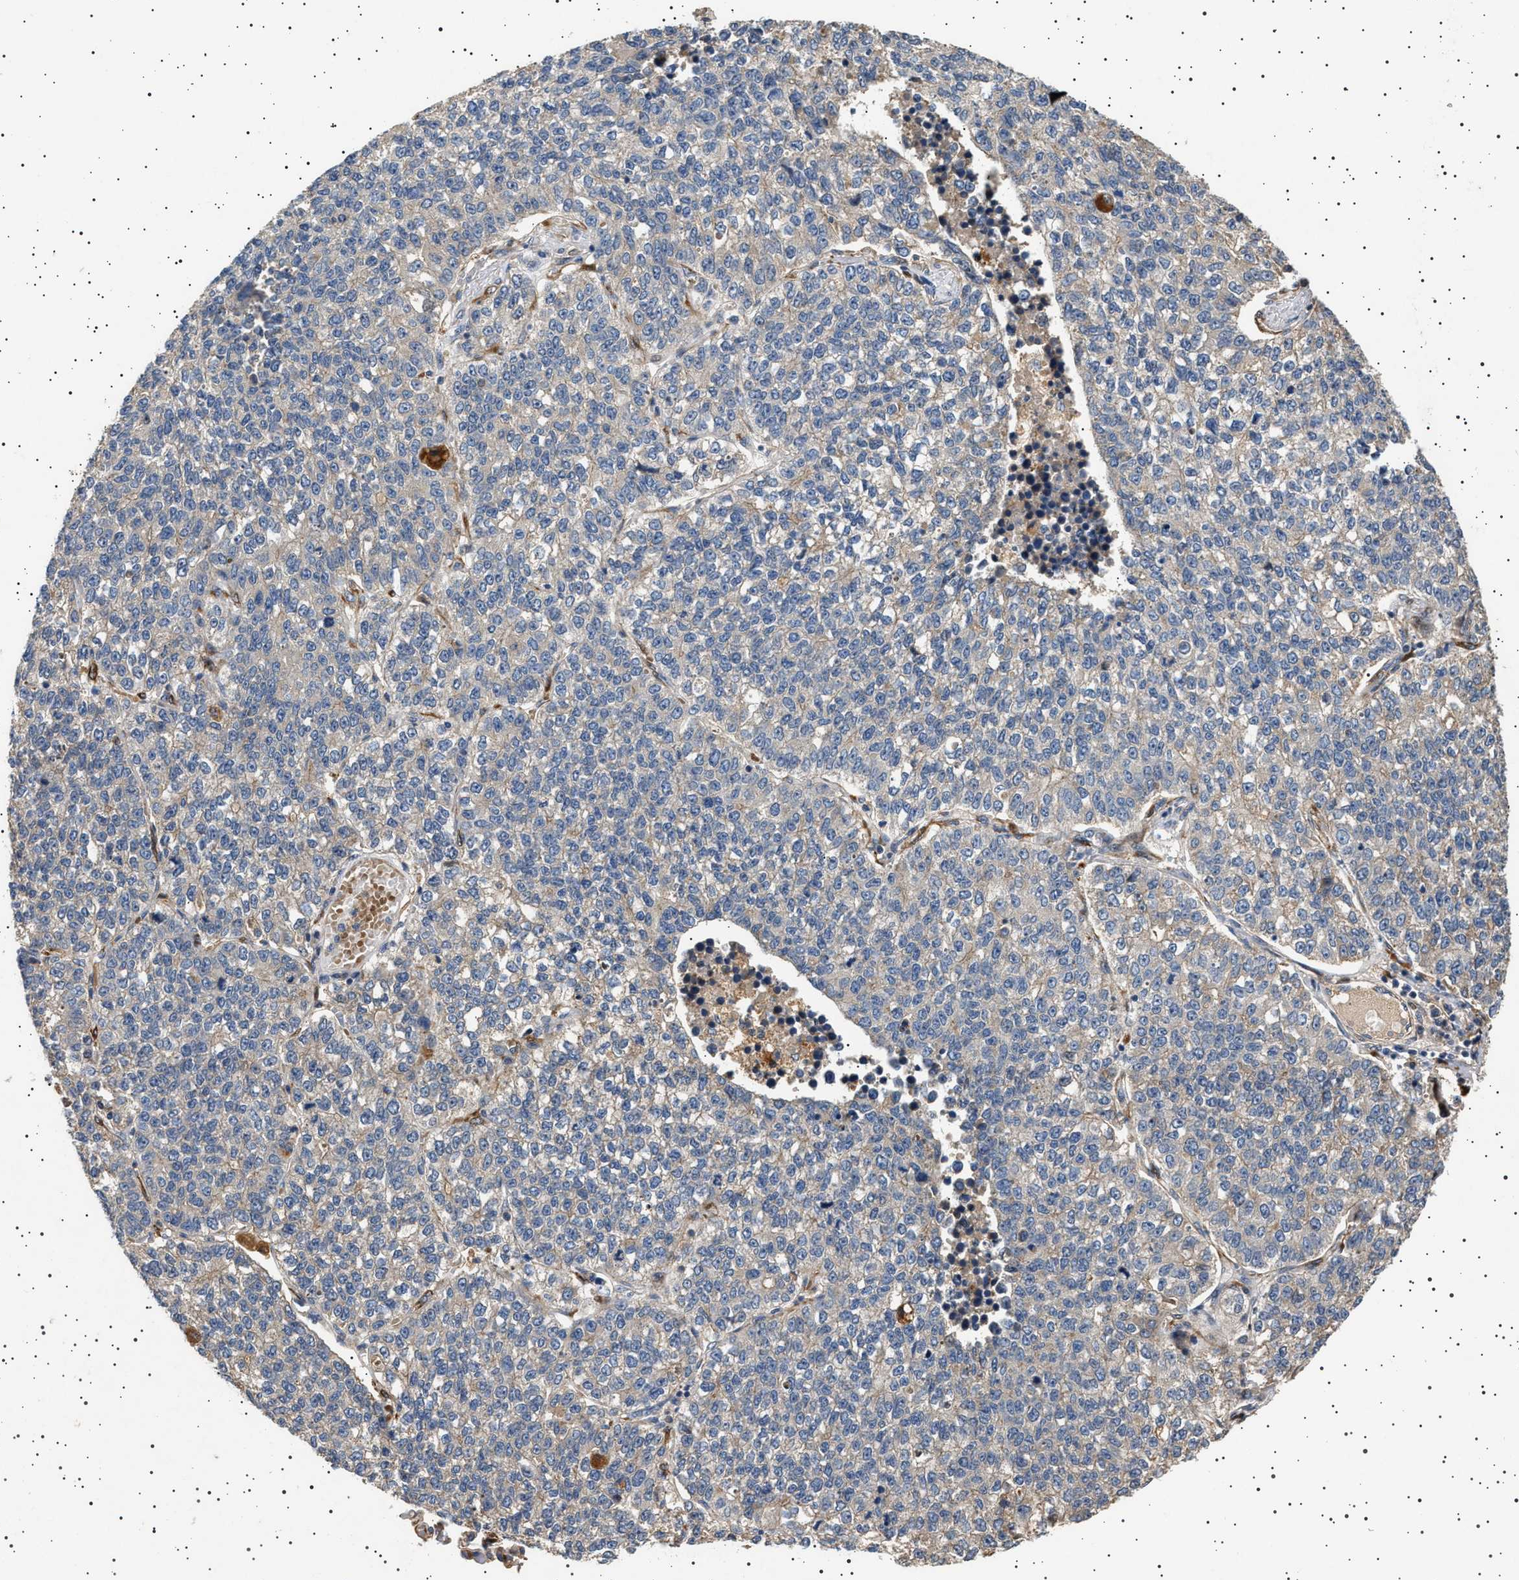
{"staining": {"intensity": "negative", "quantity": "none", "location": "none"}, "tissue": "lung cancer", "cell_type": "Tumor cells", "image_type": "cancer", "snomed": [{"axis": "morphology", "description": "Adenocarcinoma, NOS"}, {"axis": "topography", "description": "Lung"}], "caption": "High magnification brightfield microscopy of adenocarcinoma (lung) stained with DAB (3,3'-diaminobenzidine) (brown) and counterstained with hematoxylin (blue): tumor cells show no significant positivity.", "gene": "GUCY1B1", "patient": {"sex": "male", "age": 49}}